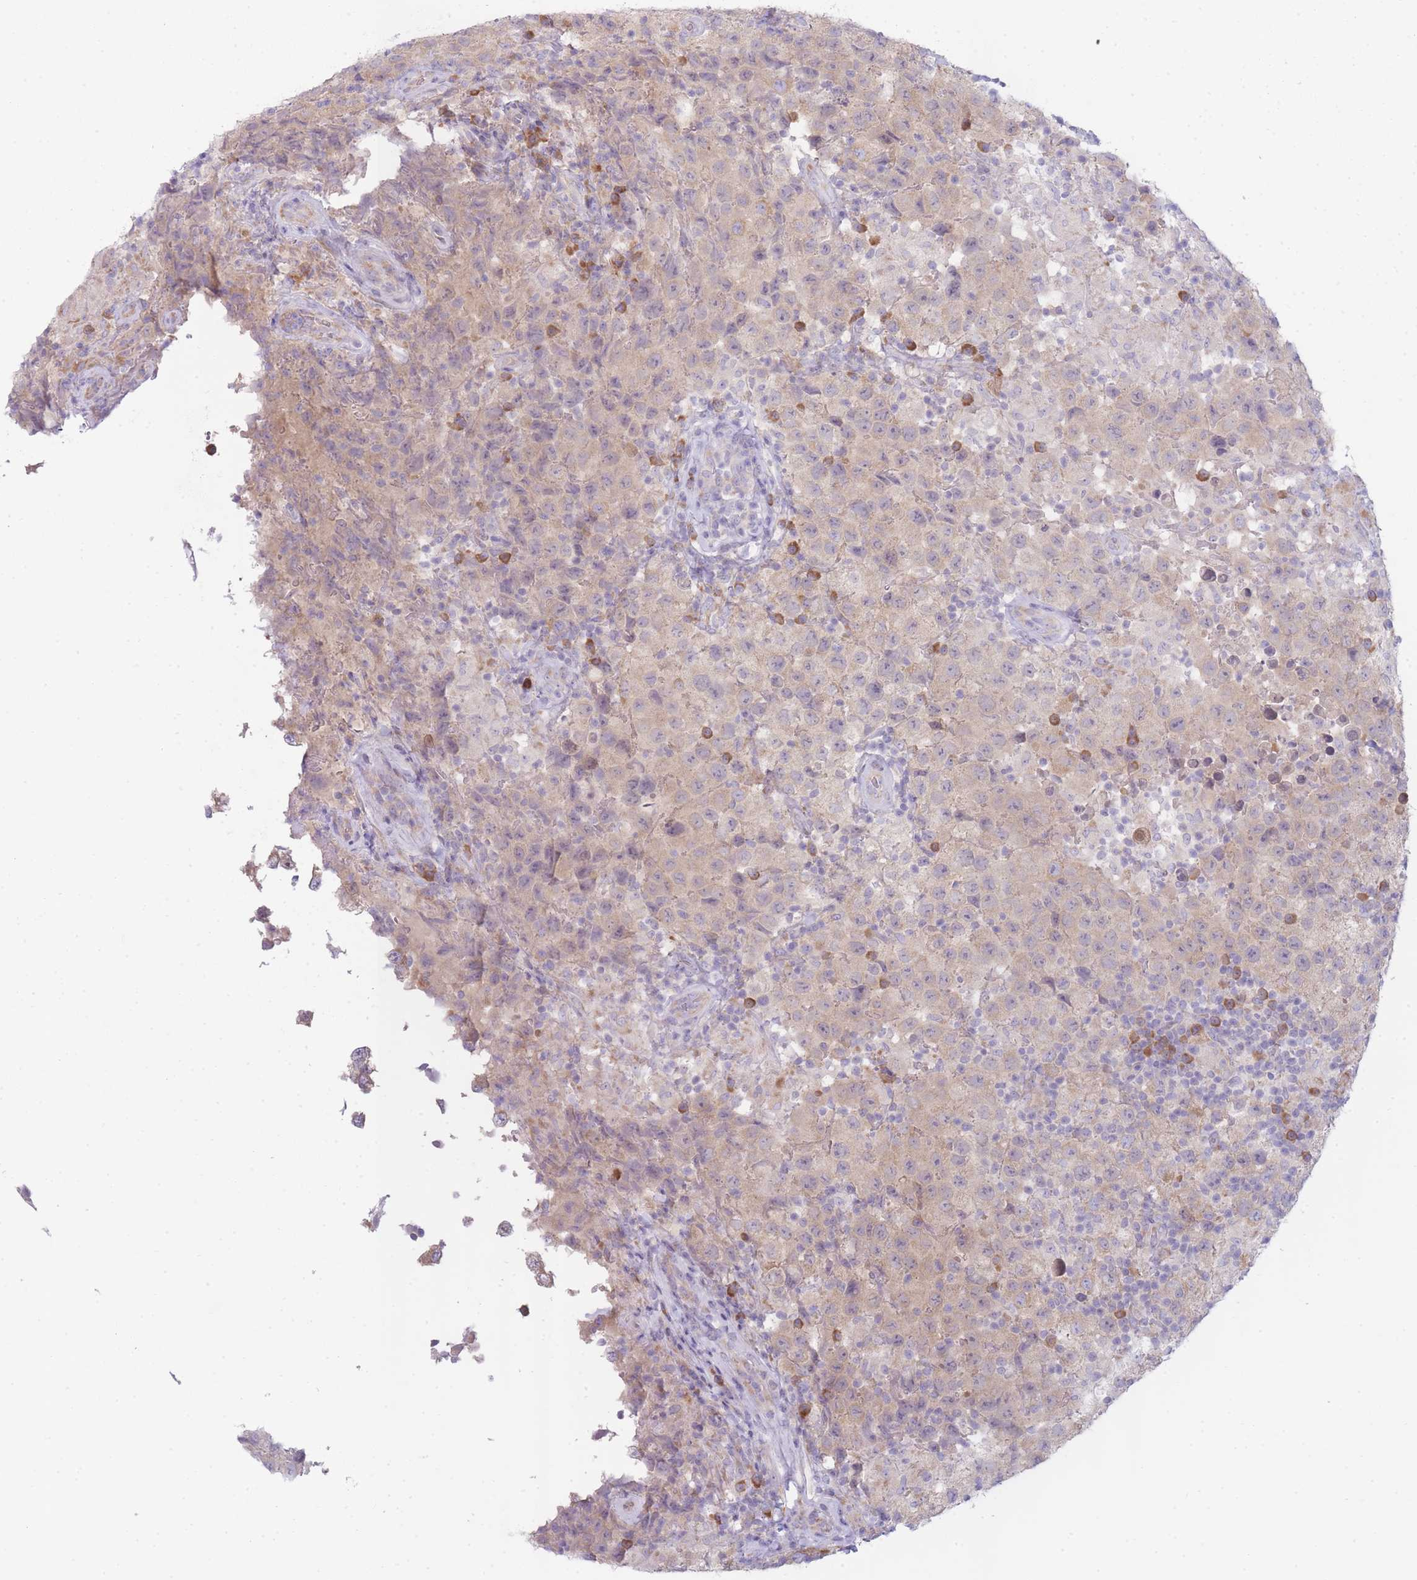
{"staining": {"intensity": "weak", "quantity": "25%-75%", "location": "cytoplasmic/membranous"}, "tissue": "testis cancer", "cell_type": "Tumor cells", "image_type": "cancer", "snomed": [{"axis": "morphology", "description": "Seminoma, NOS"}, {"axis": "morphology", "description": "Carcinoma, Embryonal, NOS"}, {"axis": "topography", "description": "Testis"}], "caption": "This is an image of immunohistochemistry staining of testis cancer (embryonal carcinoma), which shows weak positivity in the cytoplasmic/membranous of tumor cells.", "gene": "OR5L2", "patient": {"sex": "male", "age": 41}}